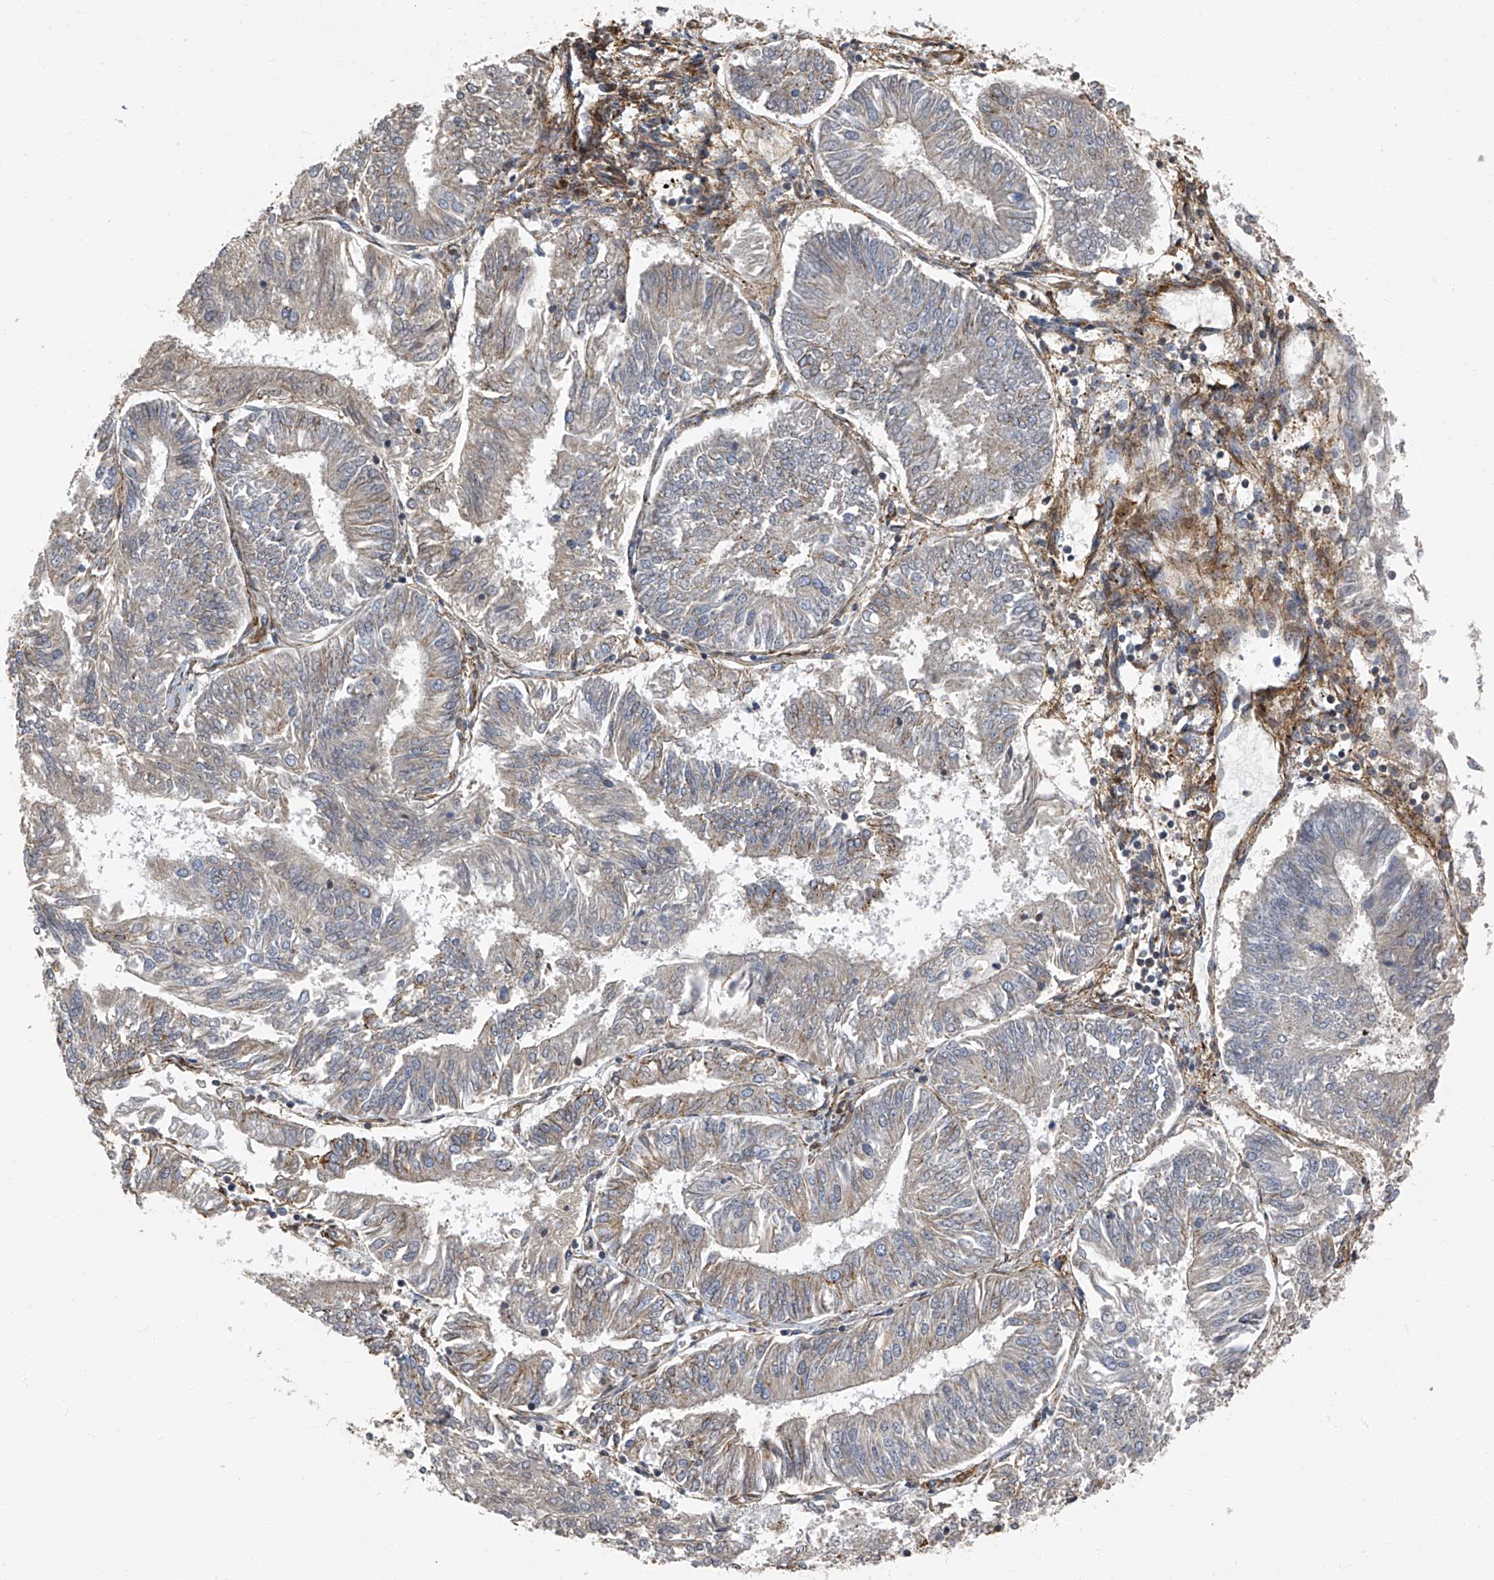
{"staining": {"intensity": "weak", "quantity": "25%-75%", "location": "cytoplasmic/membranous"}, "tissue": "endometrial cancer", "cell_type": "Tumor cells", "image_type": "cancer", "snomed": [{"axis": "morphology", "description": "Adenocarcinoma, NOS"}, {"axis": "topography", "description": "Endometrium"}], "caption": "Protein analysis of adenocarcinoma (endometrial) tissue demonstrates weak cytoplasmic/membranous staining in approximately 25%-75% of tumor cells. Using DAB (brown) and hematoxylin (blue) stains, captured at high magnification using brightfield microscopy.", "gene": "SEPTIN7", "patient": {"sex": "female", "age": 58}}